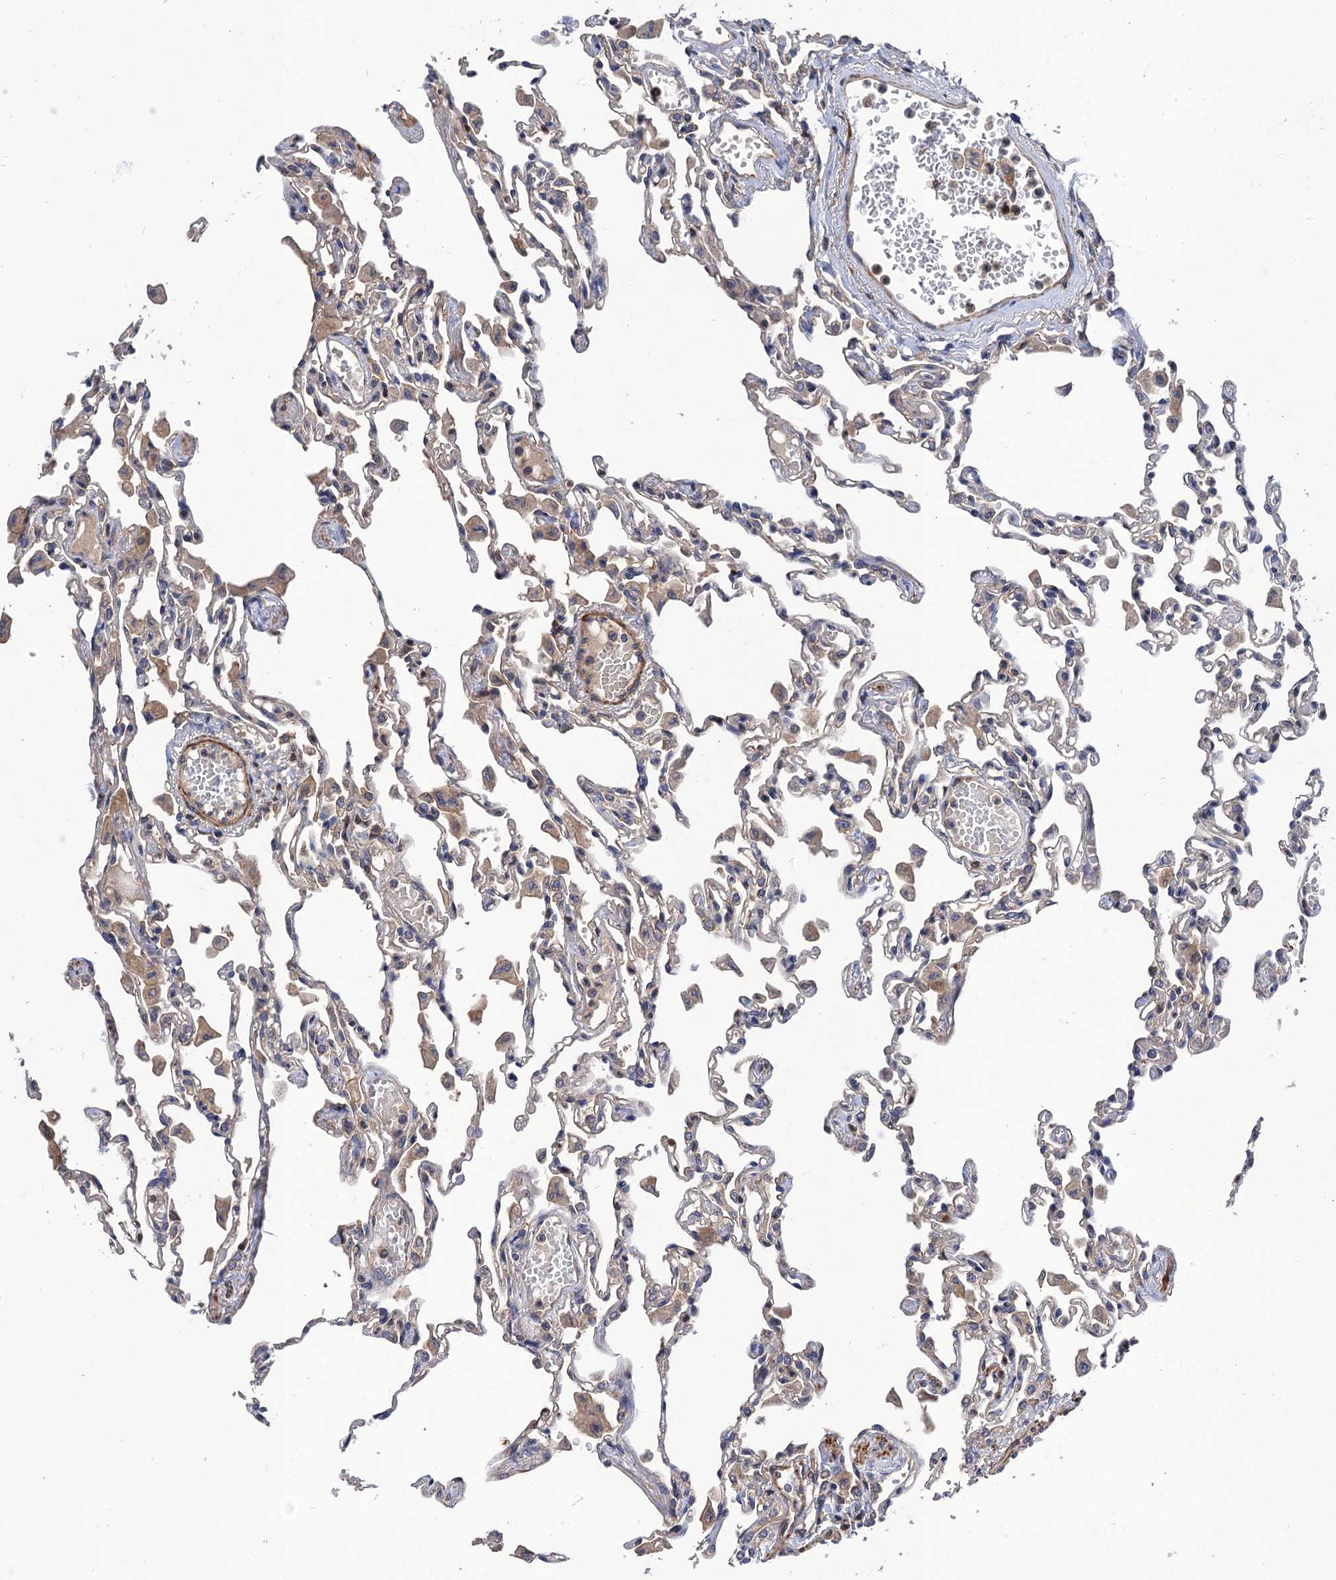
{"staining": {"intensity": "weak", "quantity": "25%-75%", "location": "cytoplasmic/membranous"}, "tissue": "lung", "cell_type": "Alveolar cells", "image_type": "normal", "snomed": [{"axis": "morphology", "description": "Normal tissue, NOS"}, {"axis": "topography", "description": "Bronchus"}, {"axis": "topography", "description": "Lung"}], "caption": "Protein staining displays weak cytoplasmic/membranous staining in about 25%-75% of alveolar cells in benign lung. (Brightfield microscopy of DAB IHC at high magnification).", "gene": "DGKA", "patient": {"sex": "female", "age": 49}}